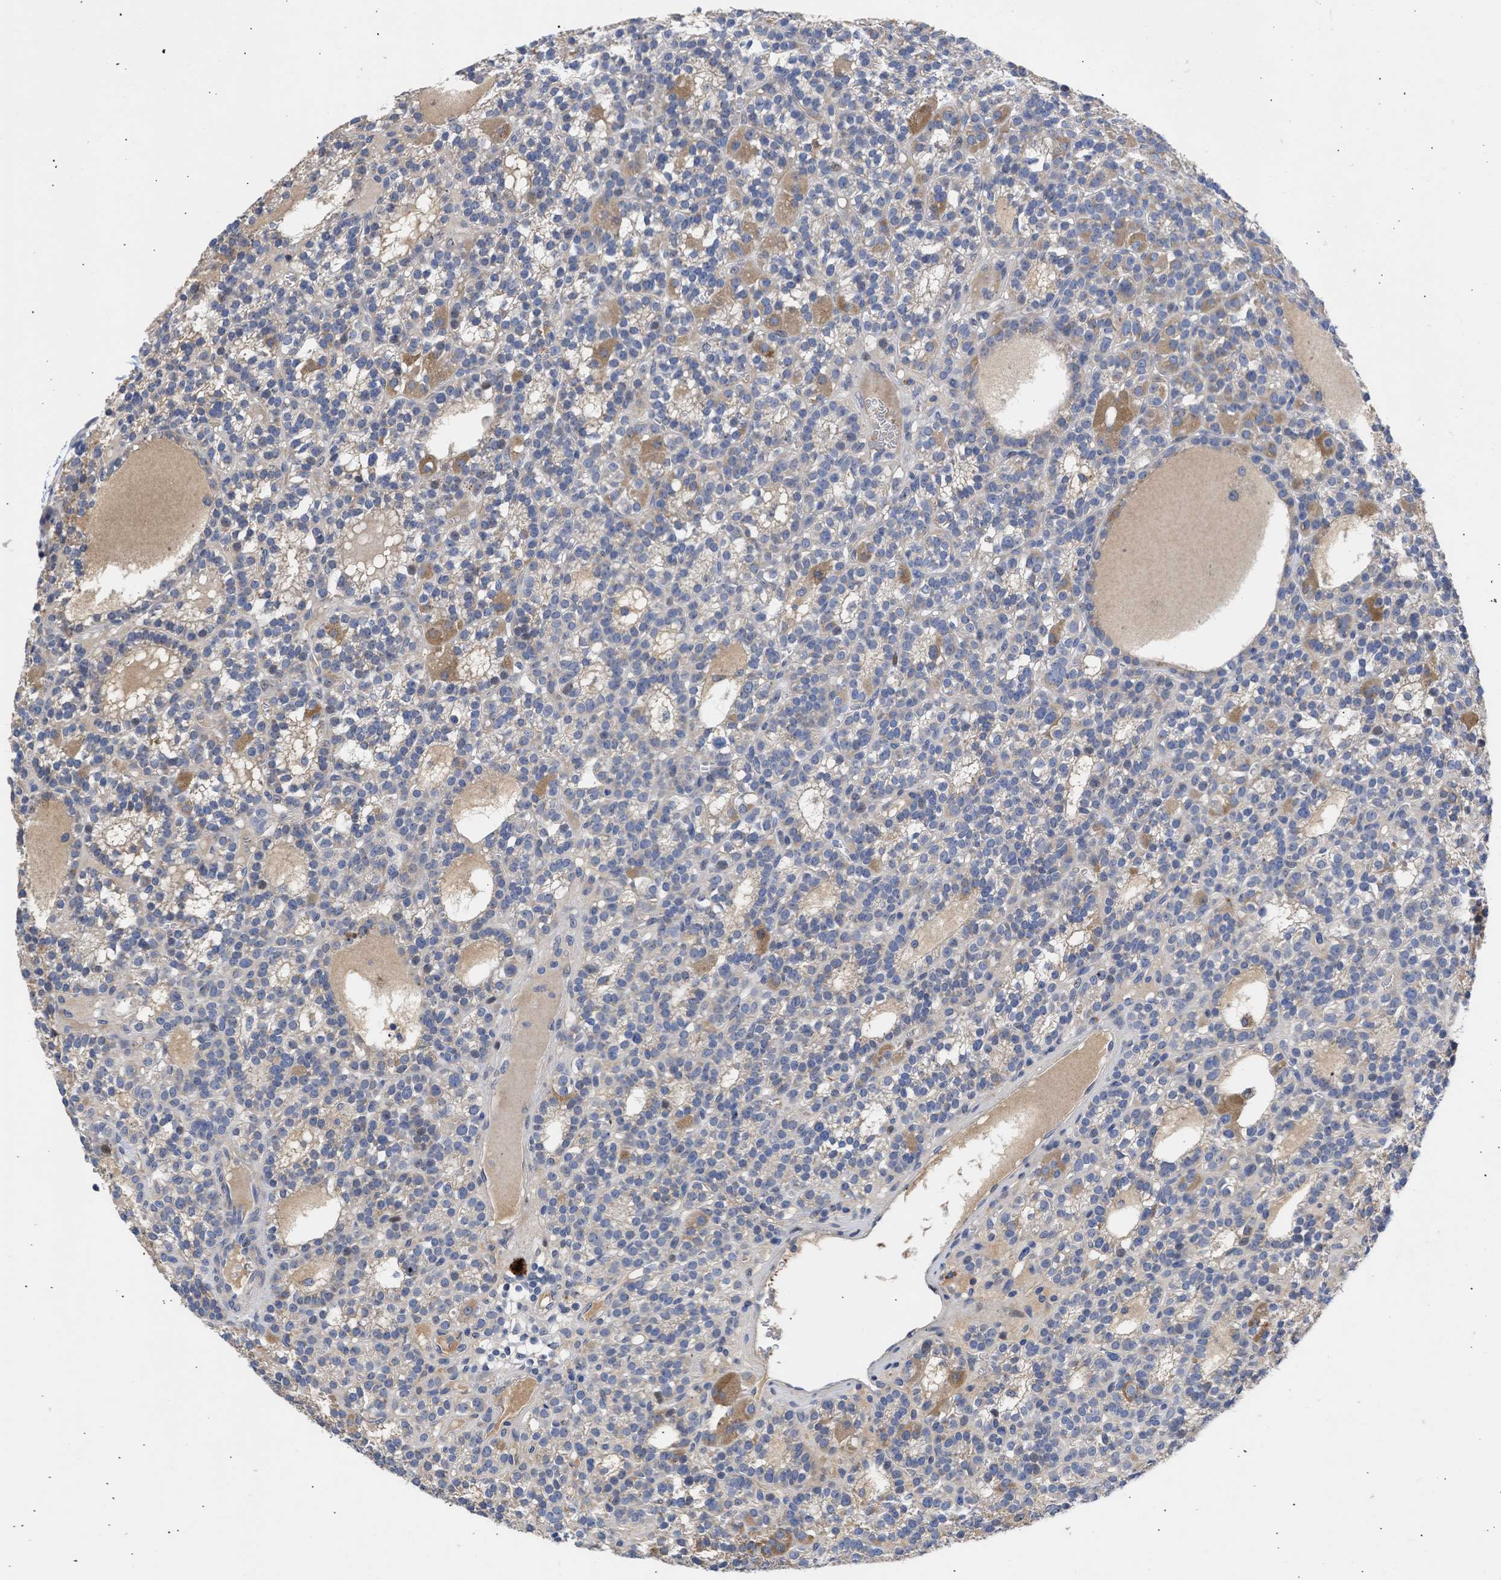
{"staining": {"intensity": "moderate", "quantity": "25%-75%", "location": "cytoplasmic/membranous"}, "tissue": "parathyroid gland", "cell_type": "Glandular cells", "image_type": "normal", "snomed": [{"axis": "morphology", "description": "Normal tissue, NOS"}, {"axis": "morphology", "description": "Adenoma, NOS"}, {"axis": "topography", "description": "Parathyroid gland"}], "caption": "DAB immunohistochemical staining of benign parathyroid gland demonstrates moderate cytoplasmic/membranous protein positivity in approximately 25%-75% of glandular cells.", "gene": "ARHGEF4", "patient": {"sex": "female", "age": 58}}